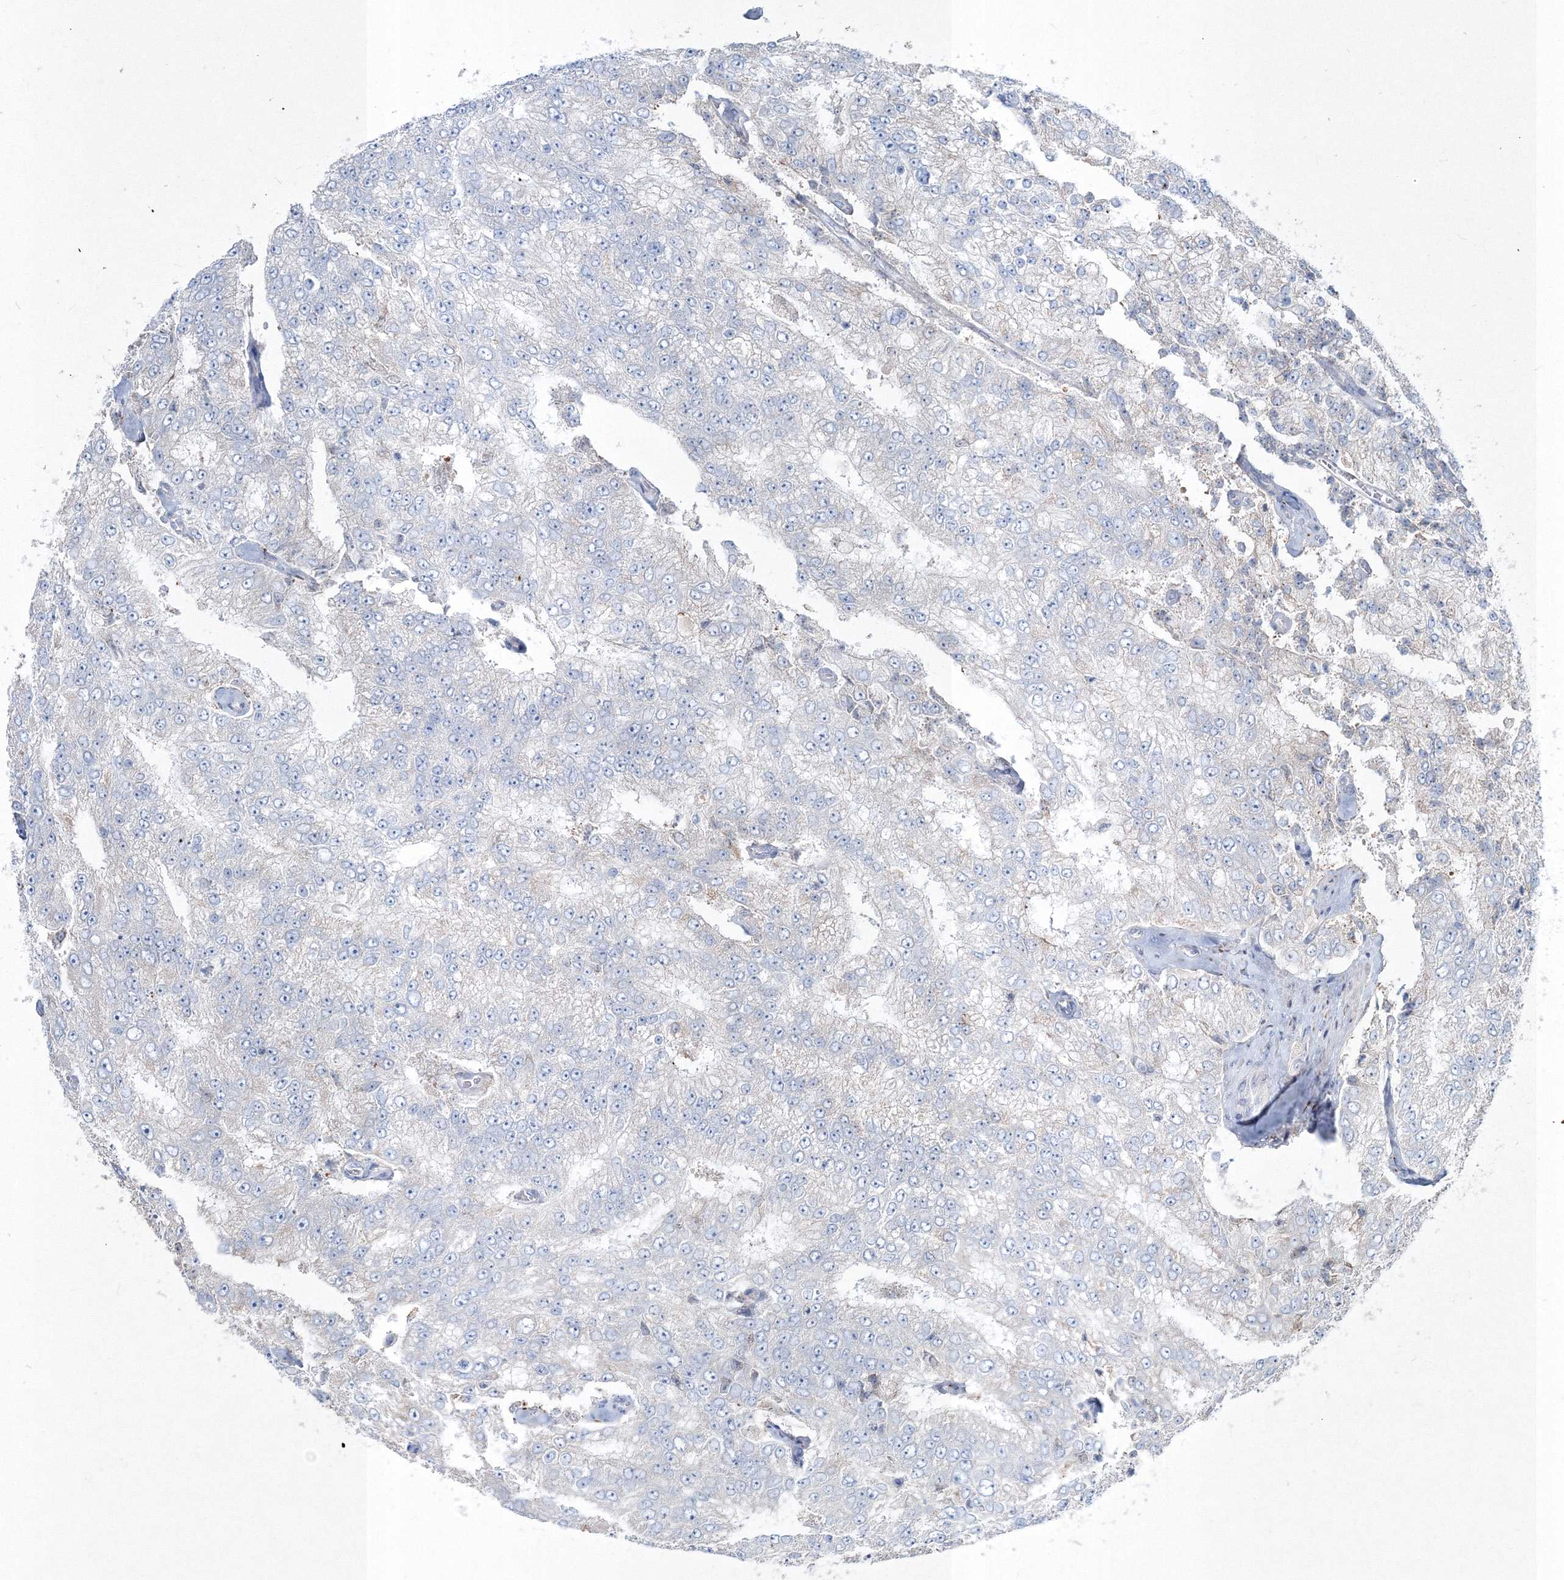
{"staining": {"intensity": "negative", "quantity": "none", "location": "none"}, "tissue": "prostate cancer", "cell_type": "Tumor cells", "image_type": "cancer", "snomed": [{"axis": "morphology", "description": "Adenocarcinoma, High grade"}, {"axis": "topography", "description": "Prostate"}], "caption": "Protein analysis of prostate cancer reveals no significant staining in tumor cells. (Stains: DAB immunohistochemistry (IHC) with hematoxylin counter stain, Microscopy: brightfield microscopy at high magnification).", "gene": "RCN1", "patient": {"sex": "male", "age": 58}}